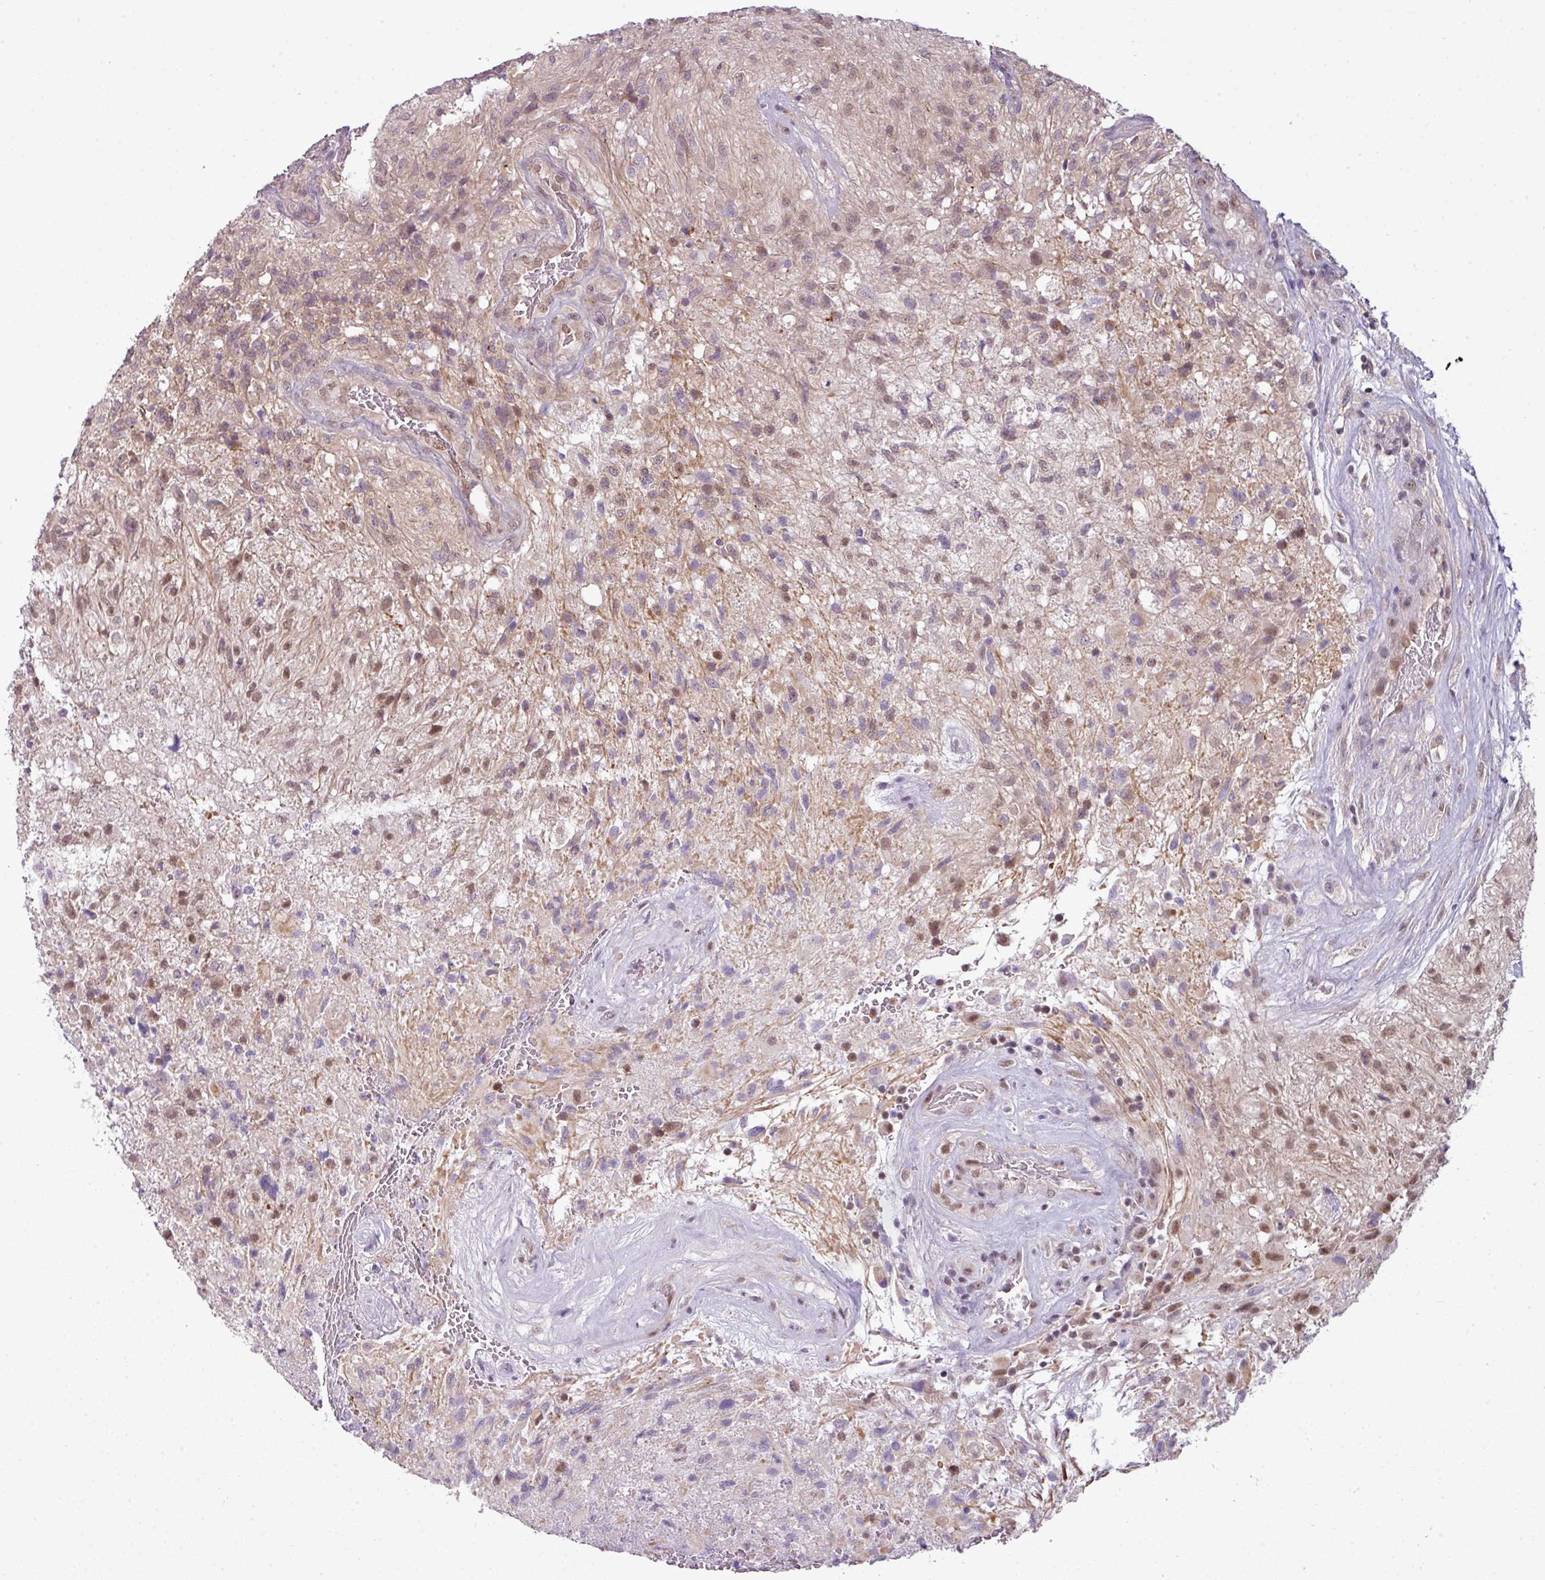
{"staining": {"intensity": "moderate", "quantity": "25%-75%", "location": "nuclear"}, "tissue": "glioma", "cell_type": "Tumor cells", "image_type": "cancer", "snomed": [{"axis": "morphology", "description": "Glioma, malignant, High grade"}, {"axis": "topography", "description": "Brain"}], "caption": "The image displays a brown stain indicating the presence of a protein in the nuclear of tumor cells in malignant high-grade glioma.", "gene": "DERPC", "patient": {"sex": "male", "age": 56}}